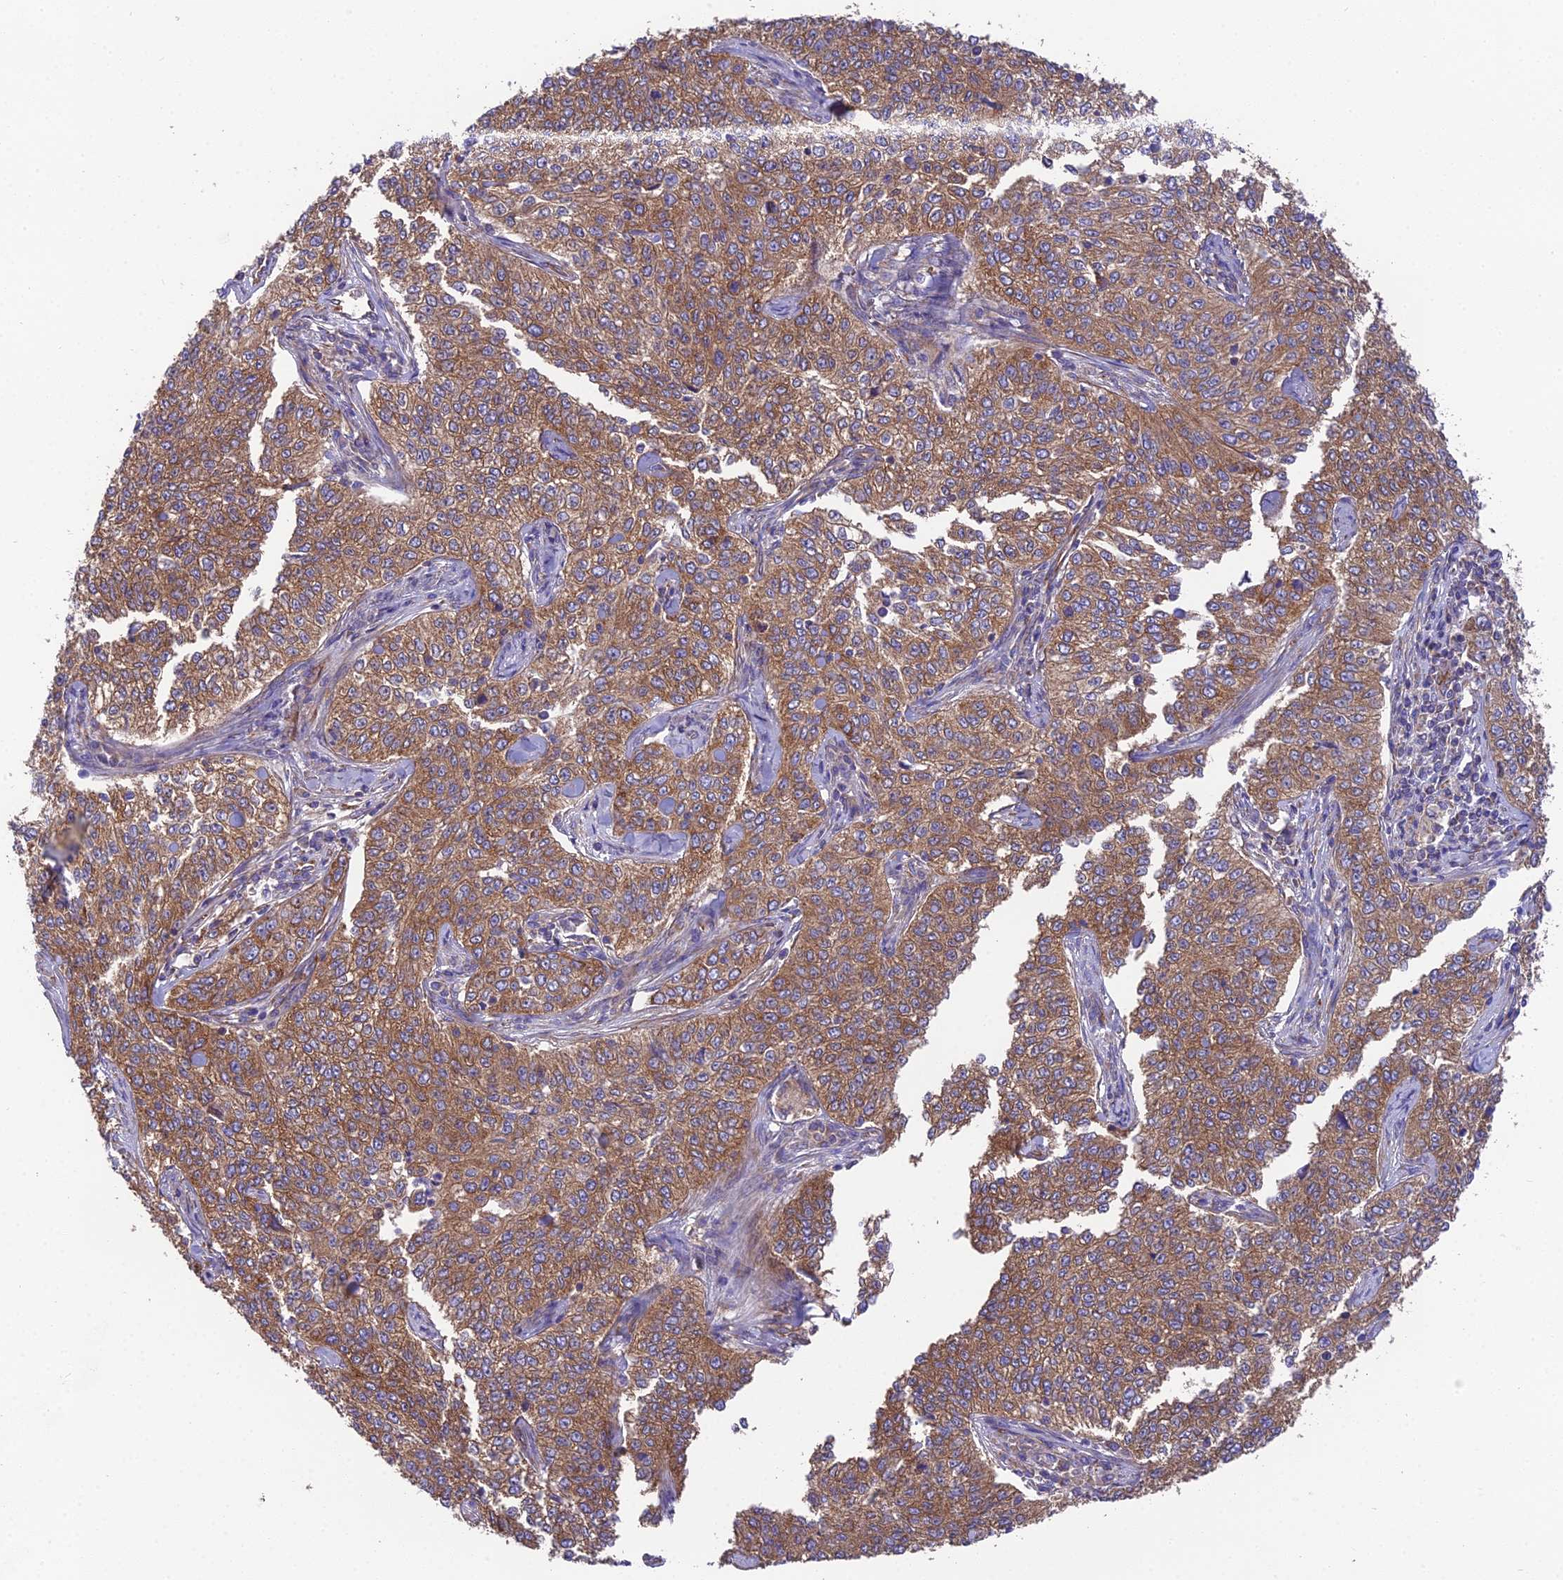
{"staining": {"intensity": "moderate", "quantity": ">75%", "location": "cytoplasmic/membranous"}, "tissue": "cervical cancer", "cell_type": "Tumor cells", "image_type": "cancer", "snomed": [{"axis": "morphology", "description": "Squamous cell carcinoma, NOS"}, {"axis": "topography", "description": "Cervix"}], "caption": "Tumor cells demonstrate medium levels of moderate cytoplasmic/membranous expression in approximately >75% of cells in cervical cancer (squamous cell carcinoma).", "gene": "BLOC1S4", "patient": {"sex": "female", "age": 35}}